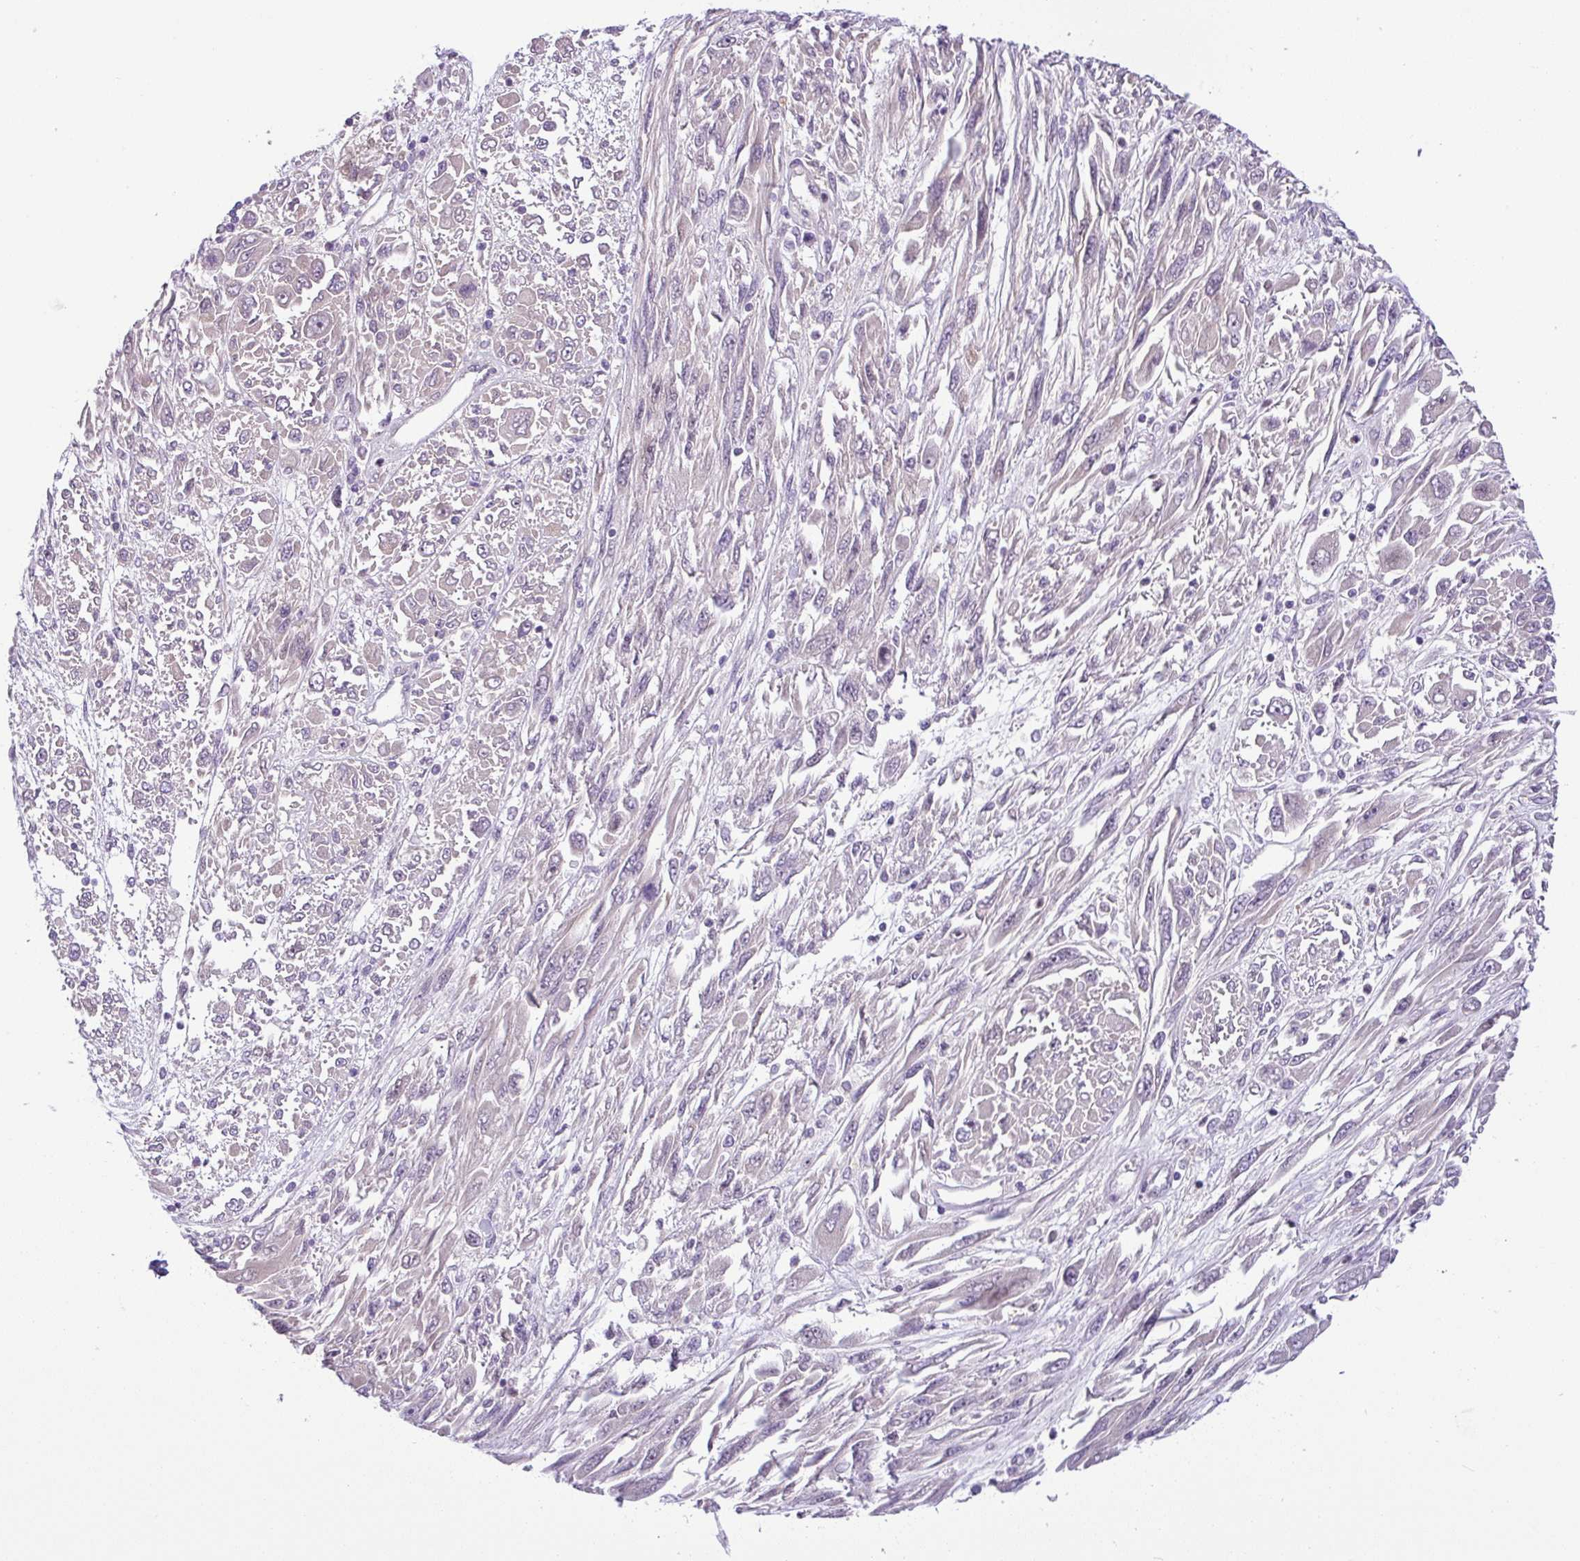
{"staining": {"intensity": "negative", "quantity": "none", "location": "none"}, "tissue": "melanoma", "cell_type": "Tumor cells", "image_type": "cancer", "snomed": [{"axis": "morphology", "description": "Malignant melanoma, NOS"}, {"axis": "topography", "description": "Skin"}], "caption": "Immunohistochemistry (IHC) of human melanoma demonstrates no expression in tumor cells. The staining is performed using DAB brown chromogen with nuclei counter-stained in using hematoxylin.", "gene": "HMCN2", "patient": {"sex": "female", "age": 91}}